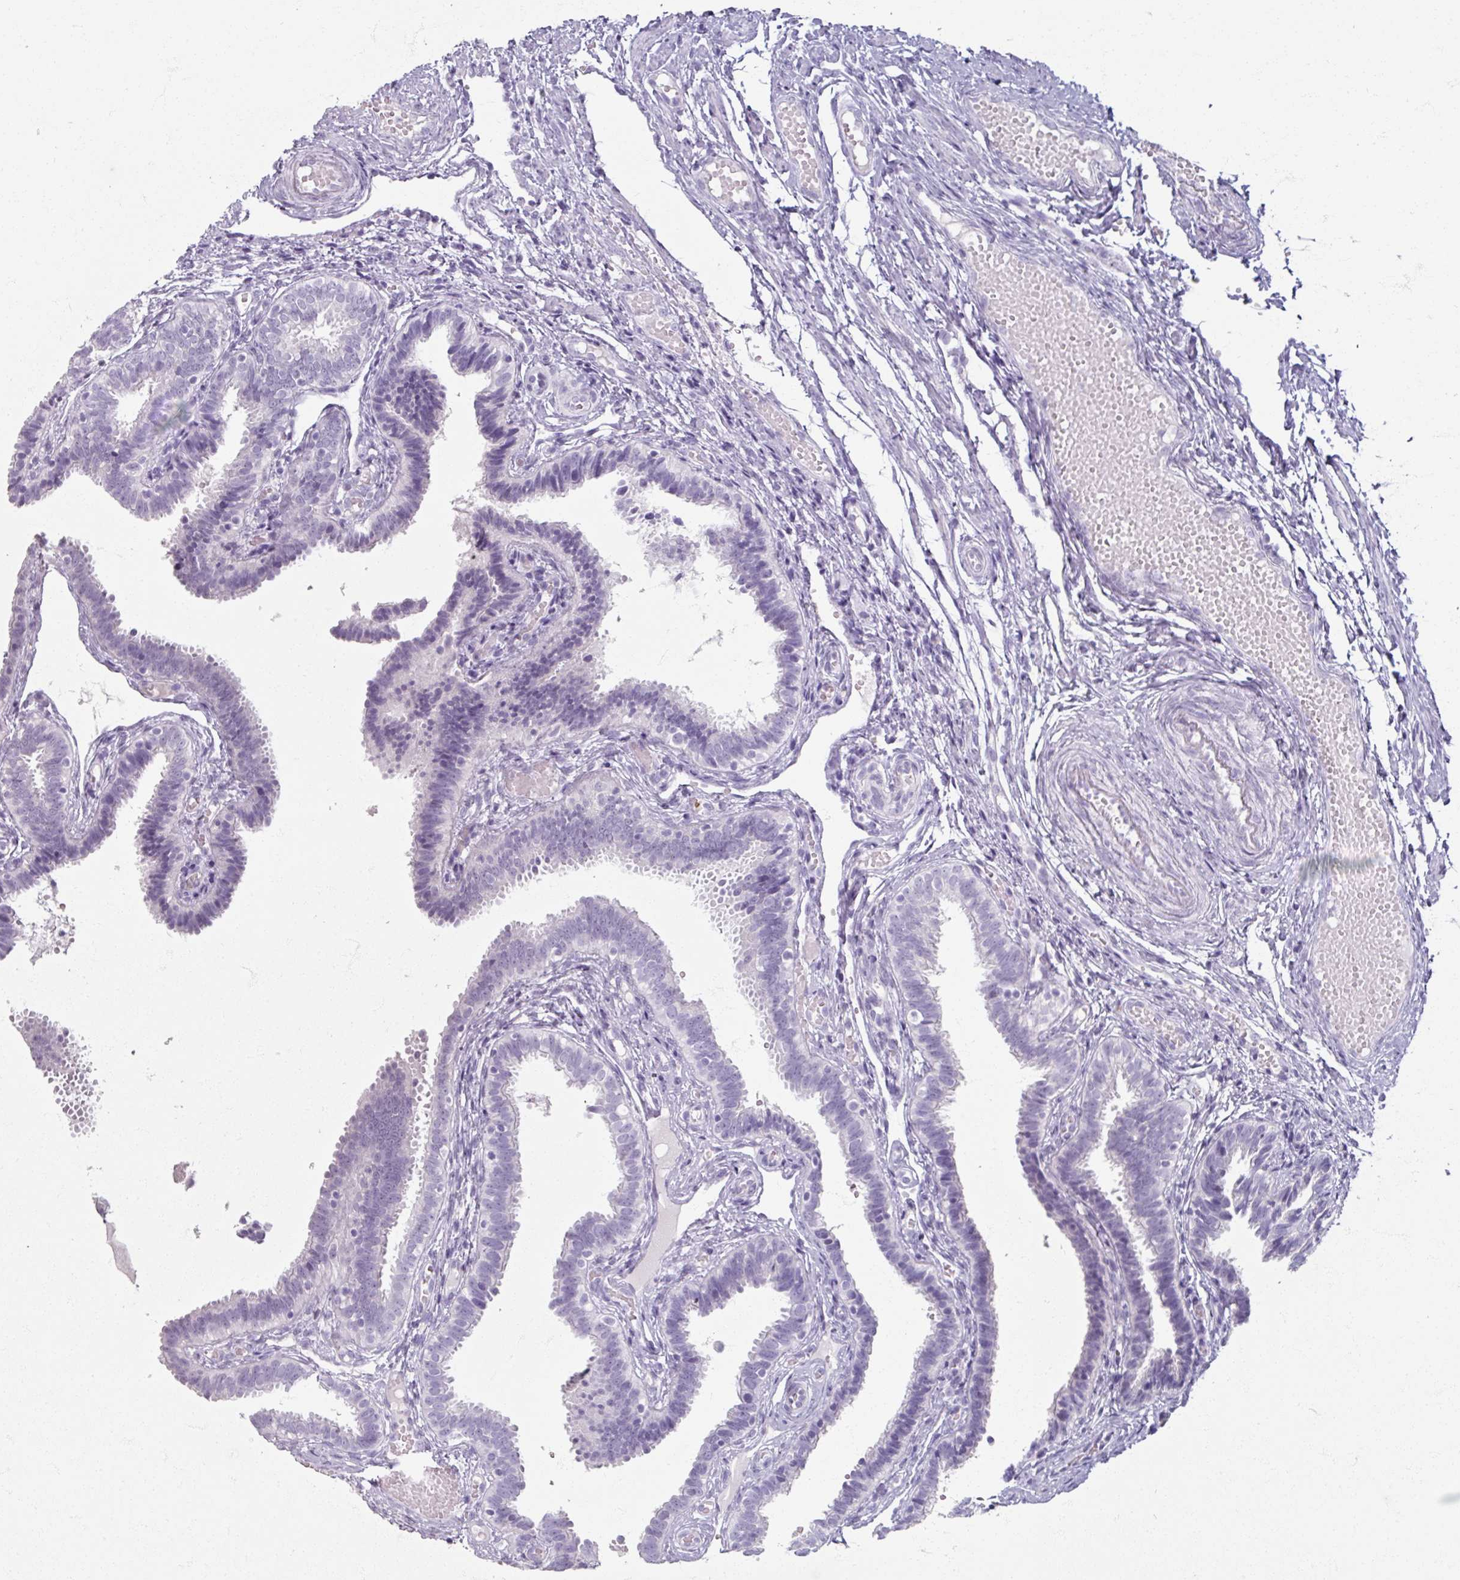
{"staining": {"intensity": "negative", "quantity": "none", "location": "none"}, "tissue": "fallopian tube", "cell_type": "Glandular cells", "image_type": "normal", "snomed": [{"axis": "morphology", "description": "Normal tissue, NOS"}, {"axis": "topography", "description": "Fallopian tube"}], "caption": "Protein analysis of benign fallopian tube displays no significant positivity in glandular cells. Brightfield microscopy of immunohistochemistry (IHC) stained with DAB (brown) and hematoxylin (blue), captured at high magnification.", "gene": "TG", "patient": {"sex": "female", "age": 37}}